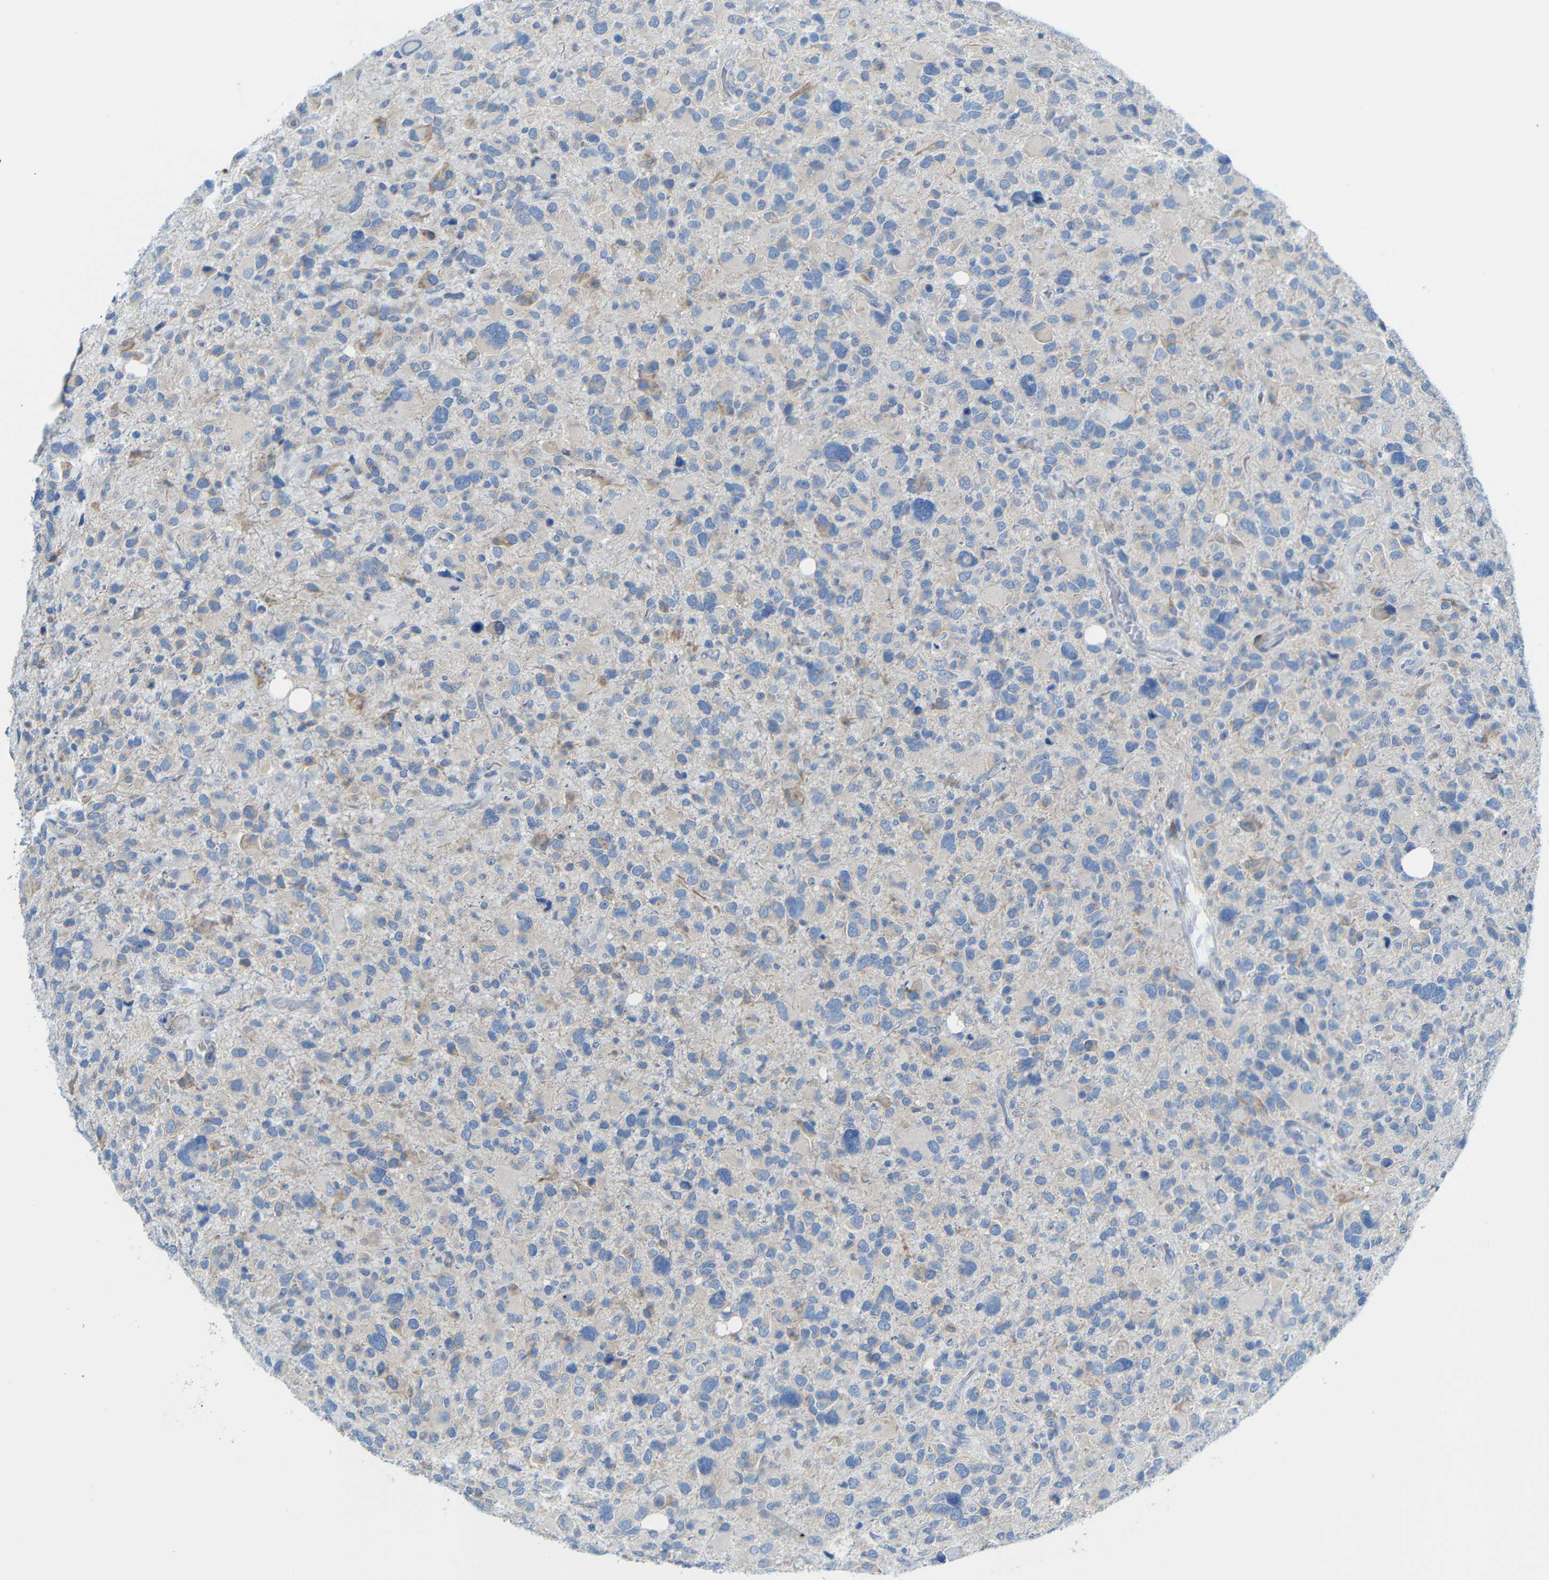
{"staining": {"intensity": "weak", "quantity": "<25%", "location": "cytoplasmic/membranous"}, "tissue": "glioma", "cell_type": "Tumor cells", "image_type": "cancer", "snomed": [{"axis": "morphology", "description": "Glioma, malignant, High grade"}, {"axis": "topography", "description": "Brain"}], "caption": "The immunohistochemistry (IHC) micrograph has no significant expression in tumor cells of glioma tissue.", "gene": "C1orf210", "patient": {"sex": "male", "age": 48}}